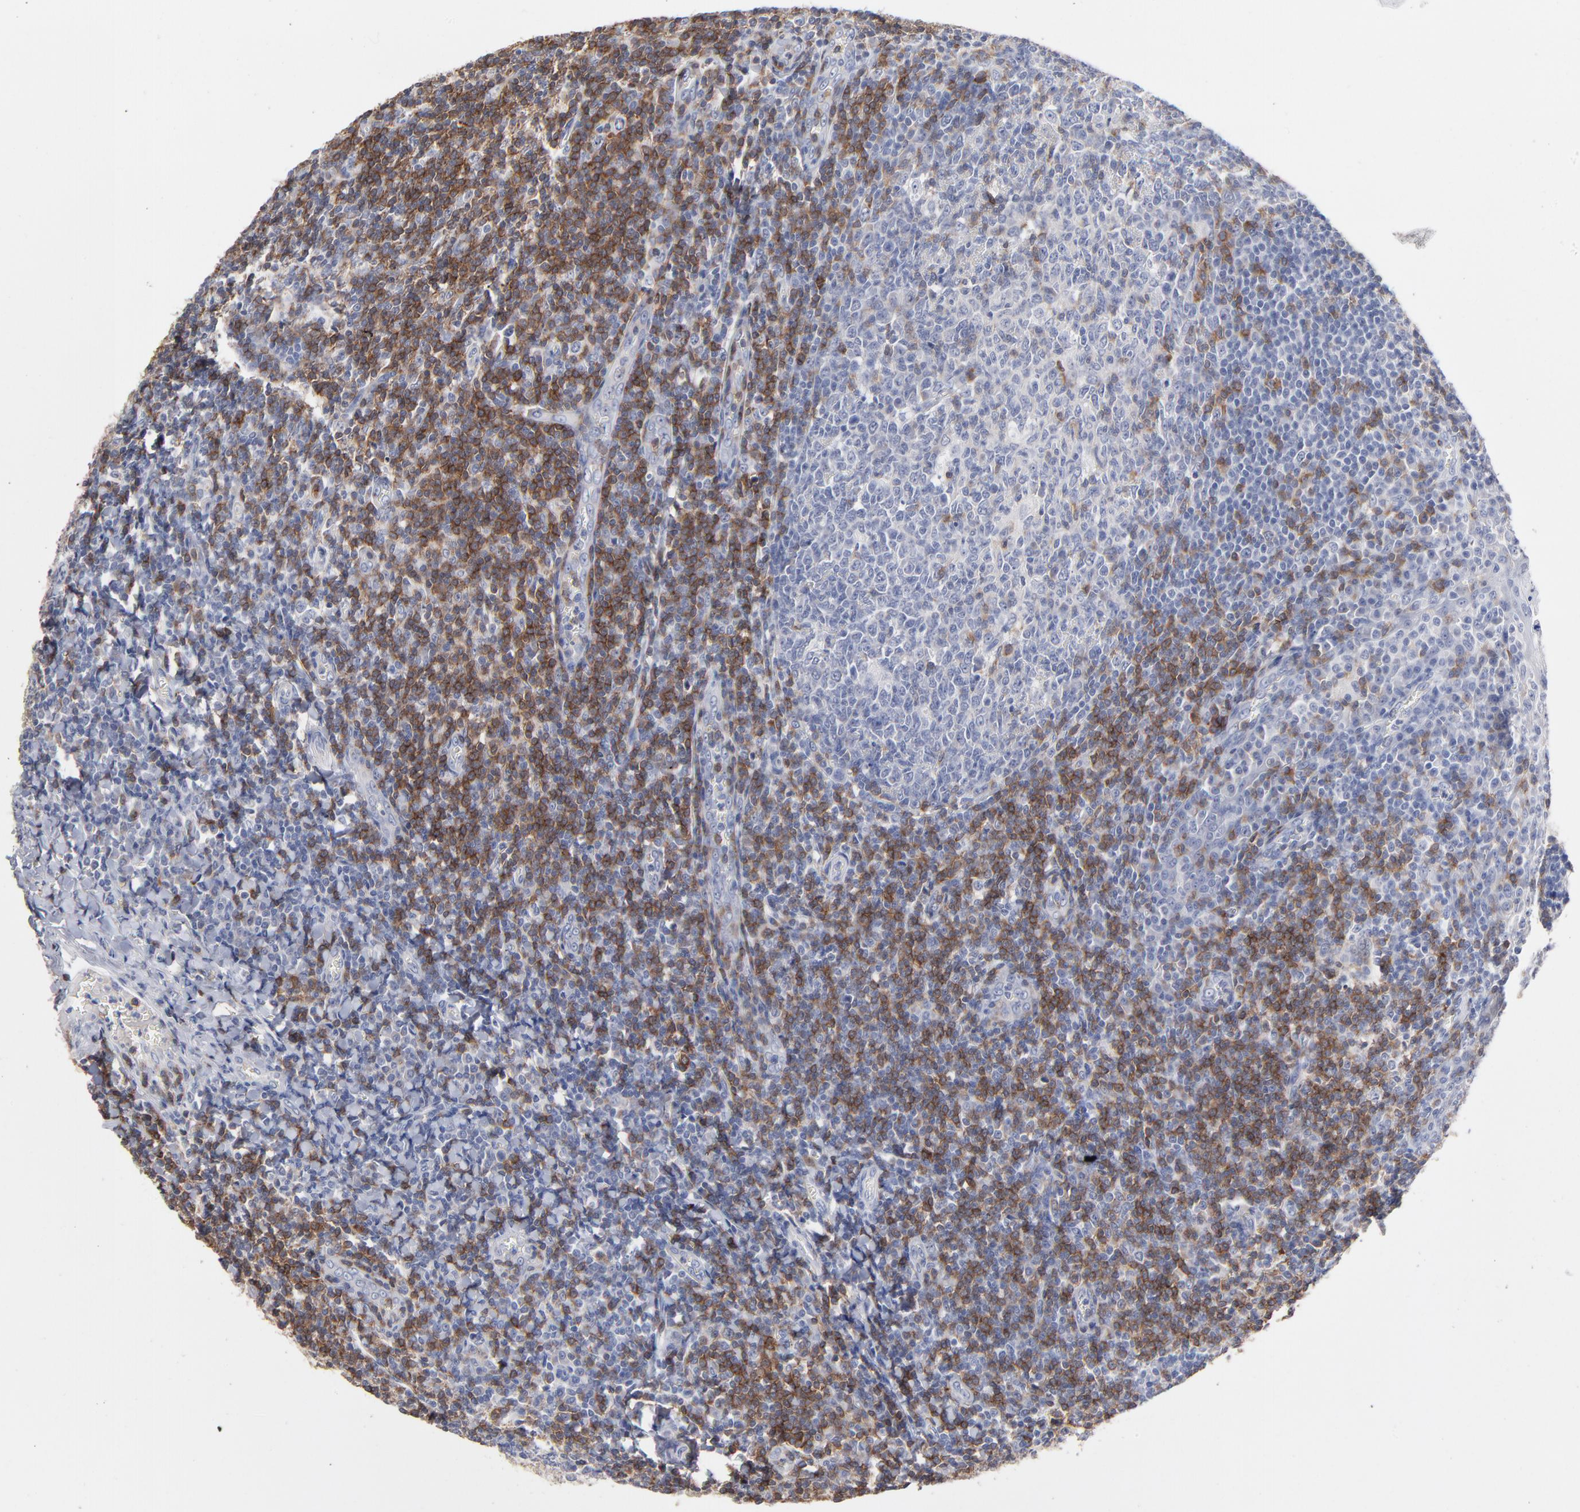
{"staining": {"intensity": "weak", "quantity": "<25%", "location": "cytoplasmic/membranous"}, "tissue": "tonsil", "cell_type": "Germinal center cells", "image_type": "normal", "snomed": [{"axis": "morphology", "description": "Normal tissue, NOS"}, {"axis": "topography", "description": "Tonsil"}], "caption": "Protein analysis of unremarkable tonsil reveals no significant positivity in germinal center cells.", "gene": "TRAT1", "patient": {"sex": "male", "age": 31}}